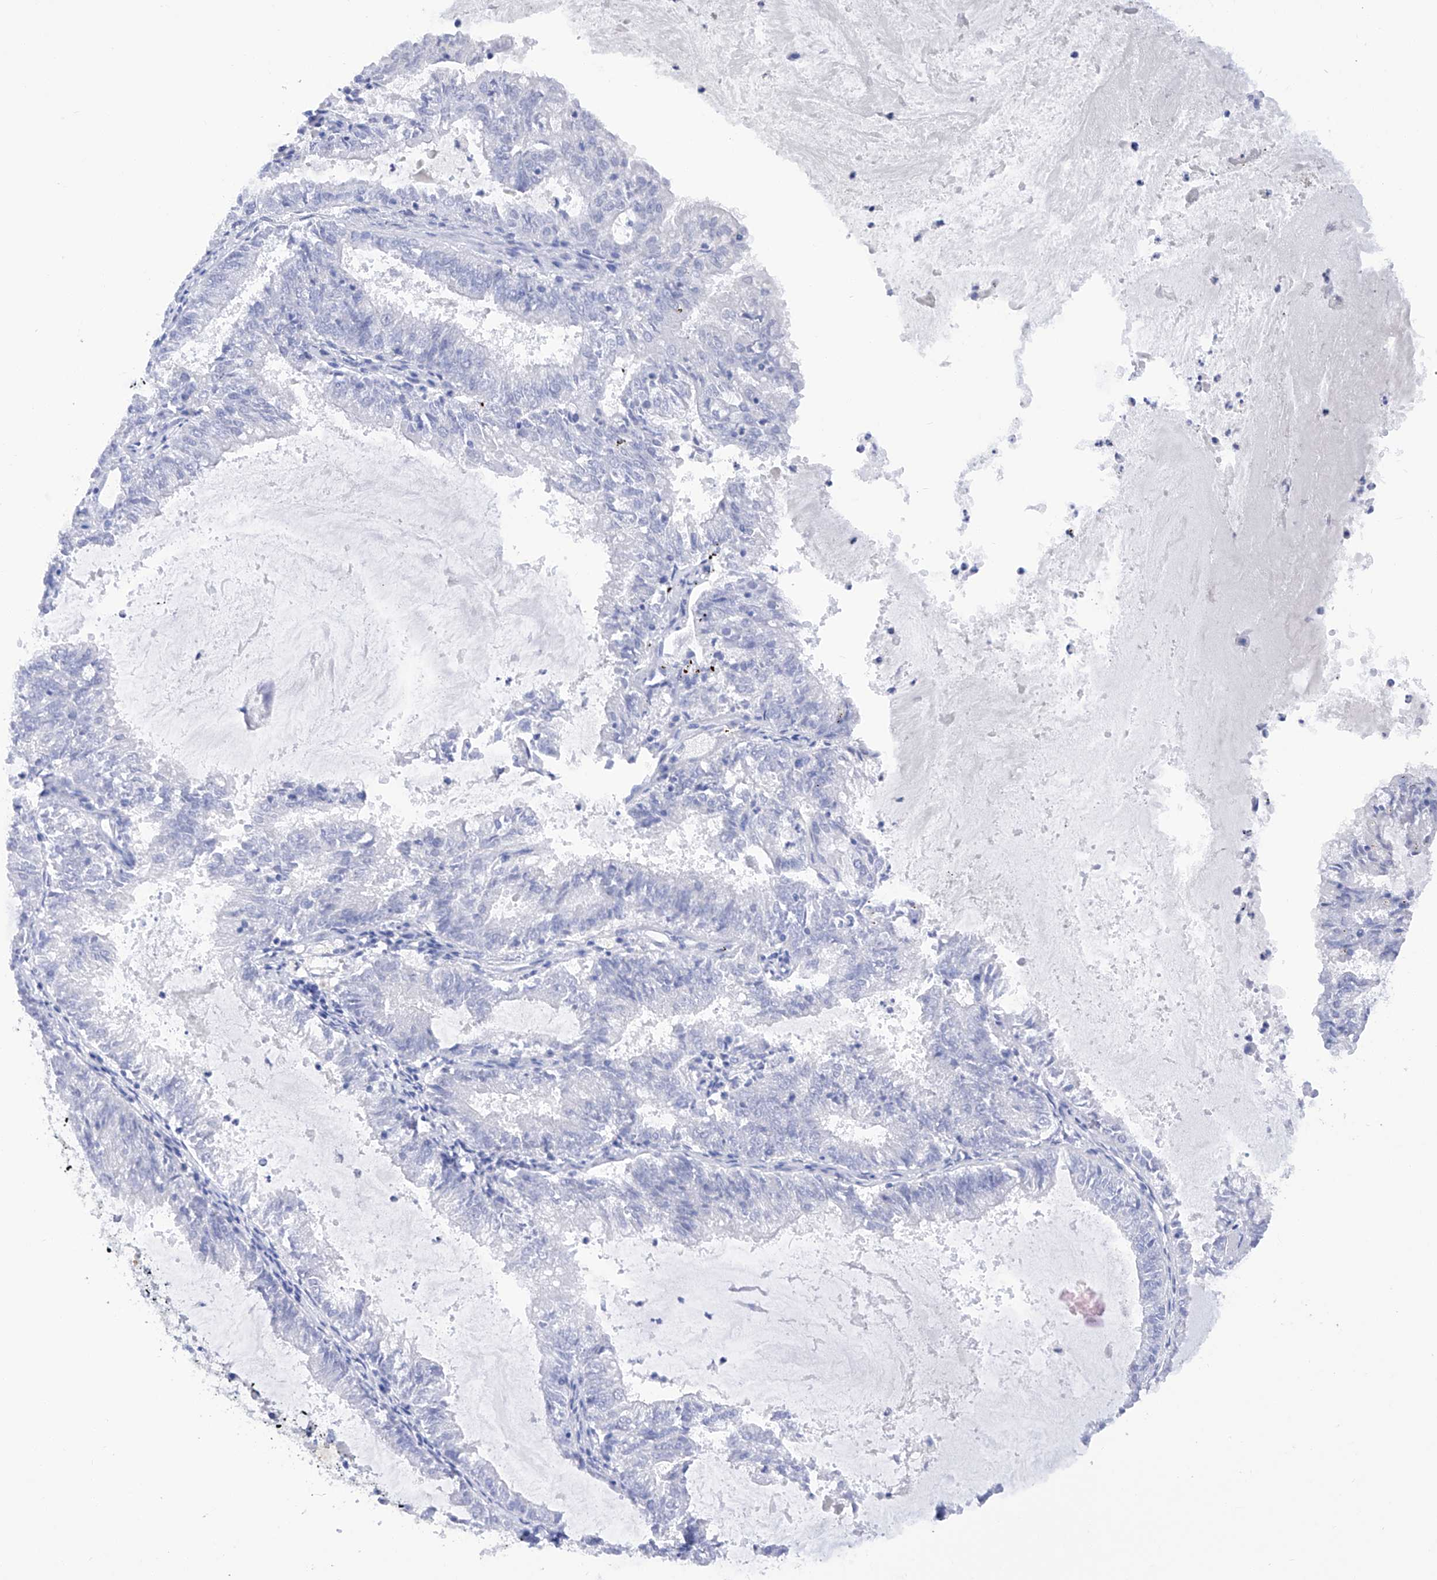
{"staining": {"intensity": "negative", "quantity": "none", "location": "none"}, "tissue": "endometrial cancer", "cell_type": "Tumor cells", "image_type": "cancer", "snomed": [{"axis": "morphology", "description": "Adenocarcinoma, NOS"}, {"axis": "topography", "description": "Endometrium"}], "caption": "A histopathology image of adenocarcinoma (endometrial) stained for a protein displays no brown staining in tumor cells.", "gene": "FLG", "patient": {"sex": "female", "age": 57}}